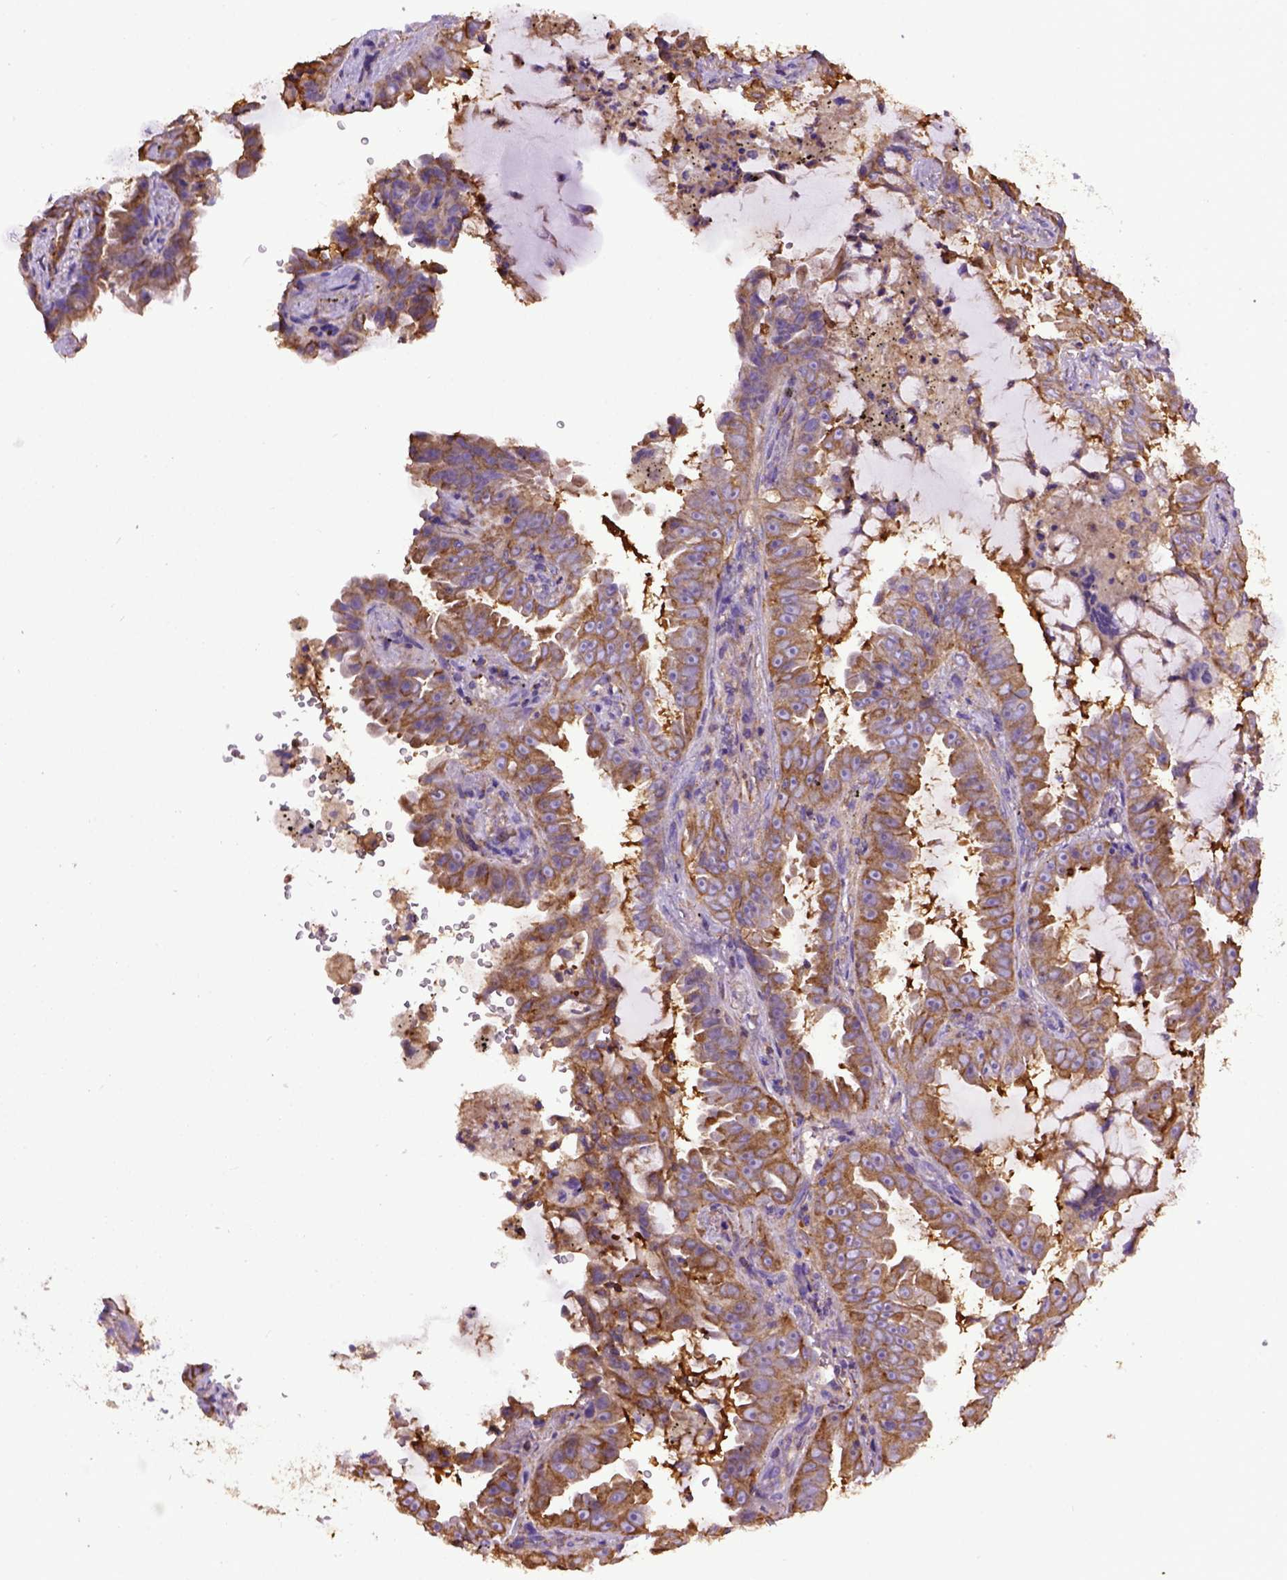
{"staining": {"intensity": "moderate", "quantity": ">75%", "location": "cytoplasmic/membranous"}, "tissue": "lung cancer", "cell_type": "Tumor cells", "image_type": "cancer", "snomed": [{"axis": "morphology", "description": "Adenocarcinoma, NOS"}, {"axis": "topography", "description": "Lung"}], "caption": "Immunohistochemistry (IHC) image of lung adenocarcinoma stained for a protein (brown), which demonstrates medium levels of moderate cytoplasmic/membranous staining in about >75% of tumor cells.", "gene": "MVP", "patient": {"sex": "female", "age": 52}}